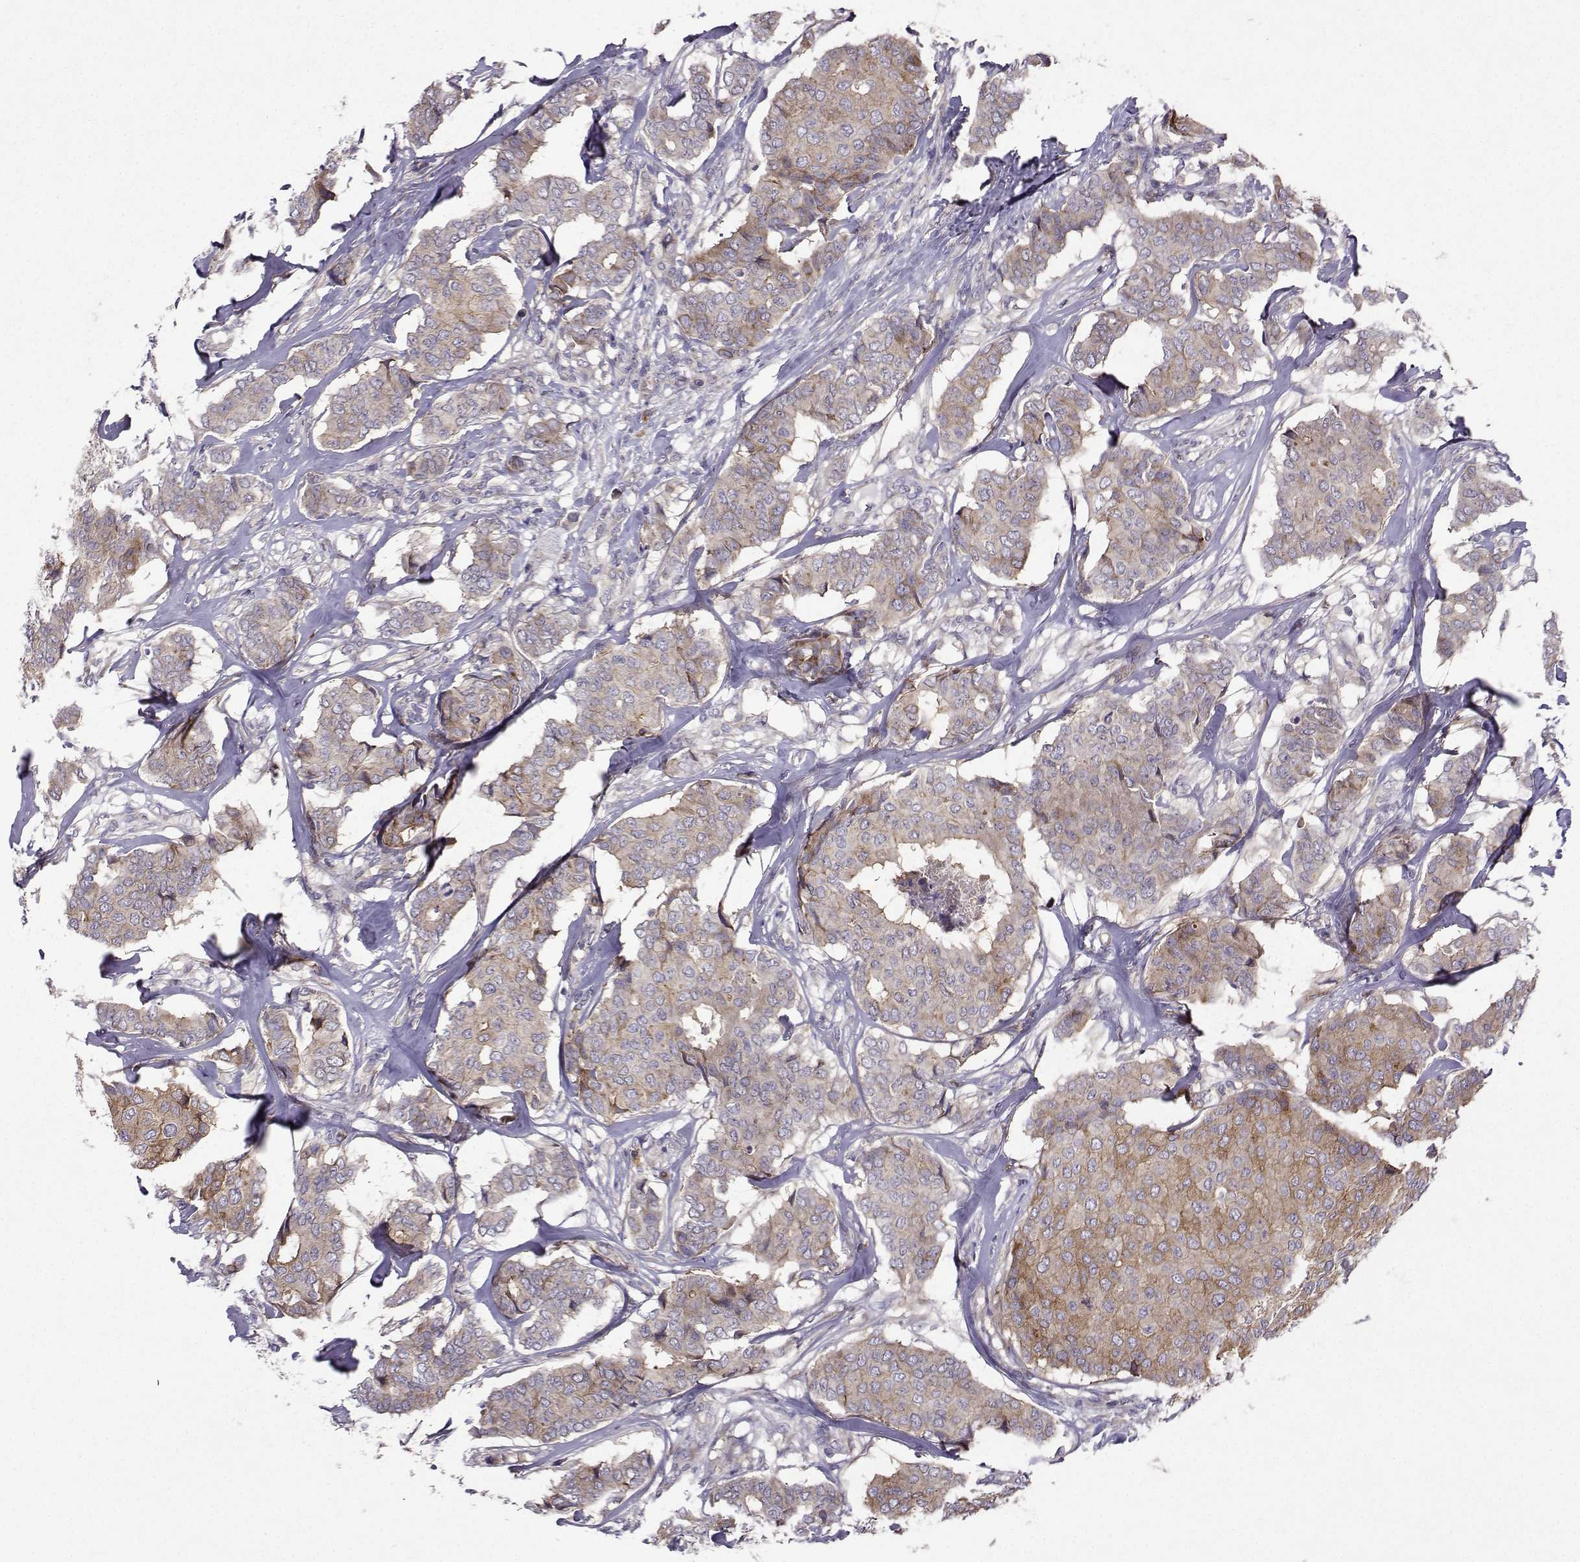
{"staining": {"intensity": "moderate", "quantity": "25%-75%", "location": "cytoplasmic/membranous"}, "tissue": "breast cancer", "cell_type": "Tumor cells", "image_type": "cancer", "snomed": [{"axis": "morphology", "description": "Duct carcinoma"}, {"axis": "topography", "description": "Breast"}], "caption": "About 25%-75% of tumor cells in human infiltrating ductal carcinoma (breast) show moderate cytoplasmic/membranous protein staining as visualized by brown immunohistochemical staining.", "gene": "STXBP5", "patient": {"sex": "female", "age": 75}}